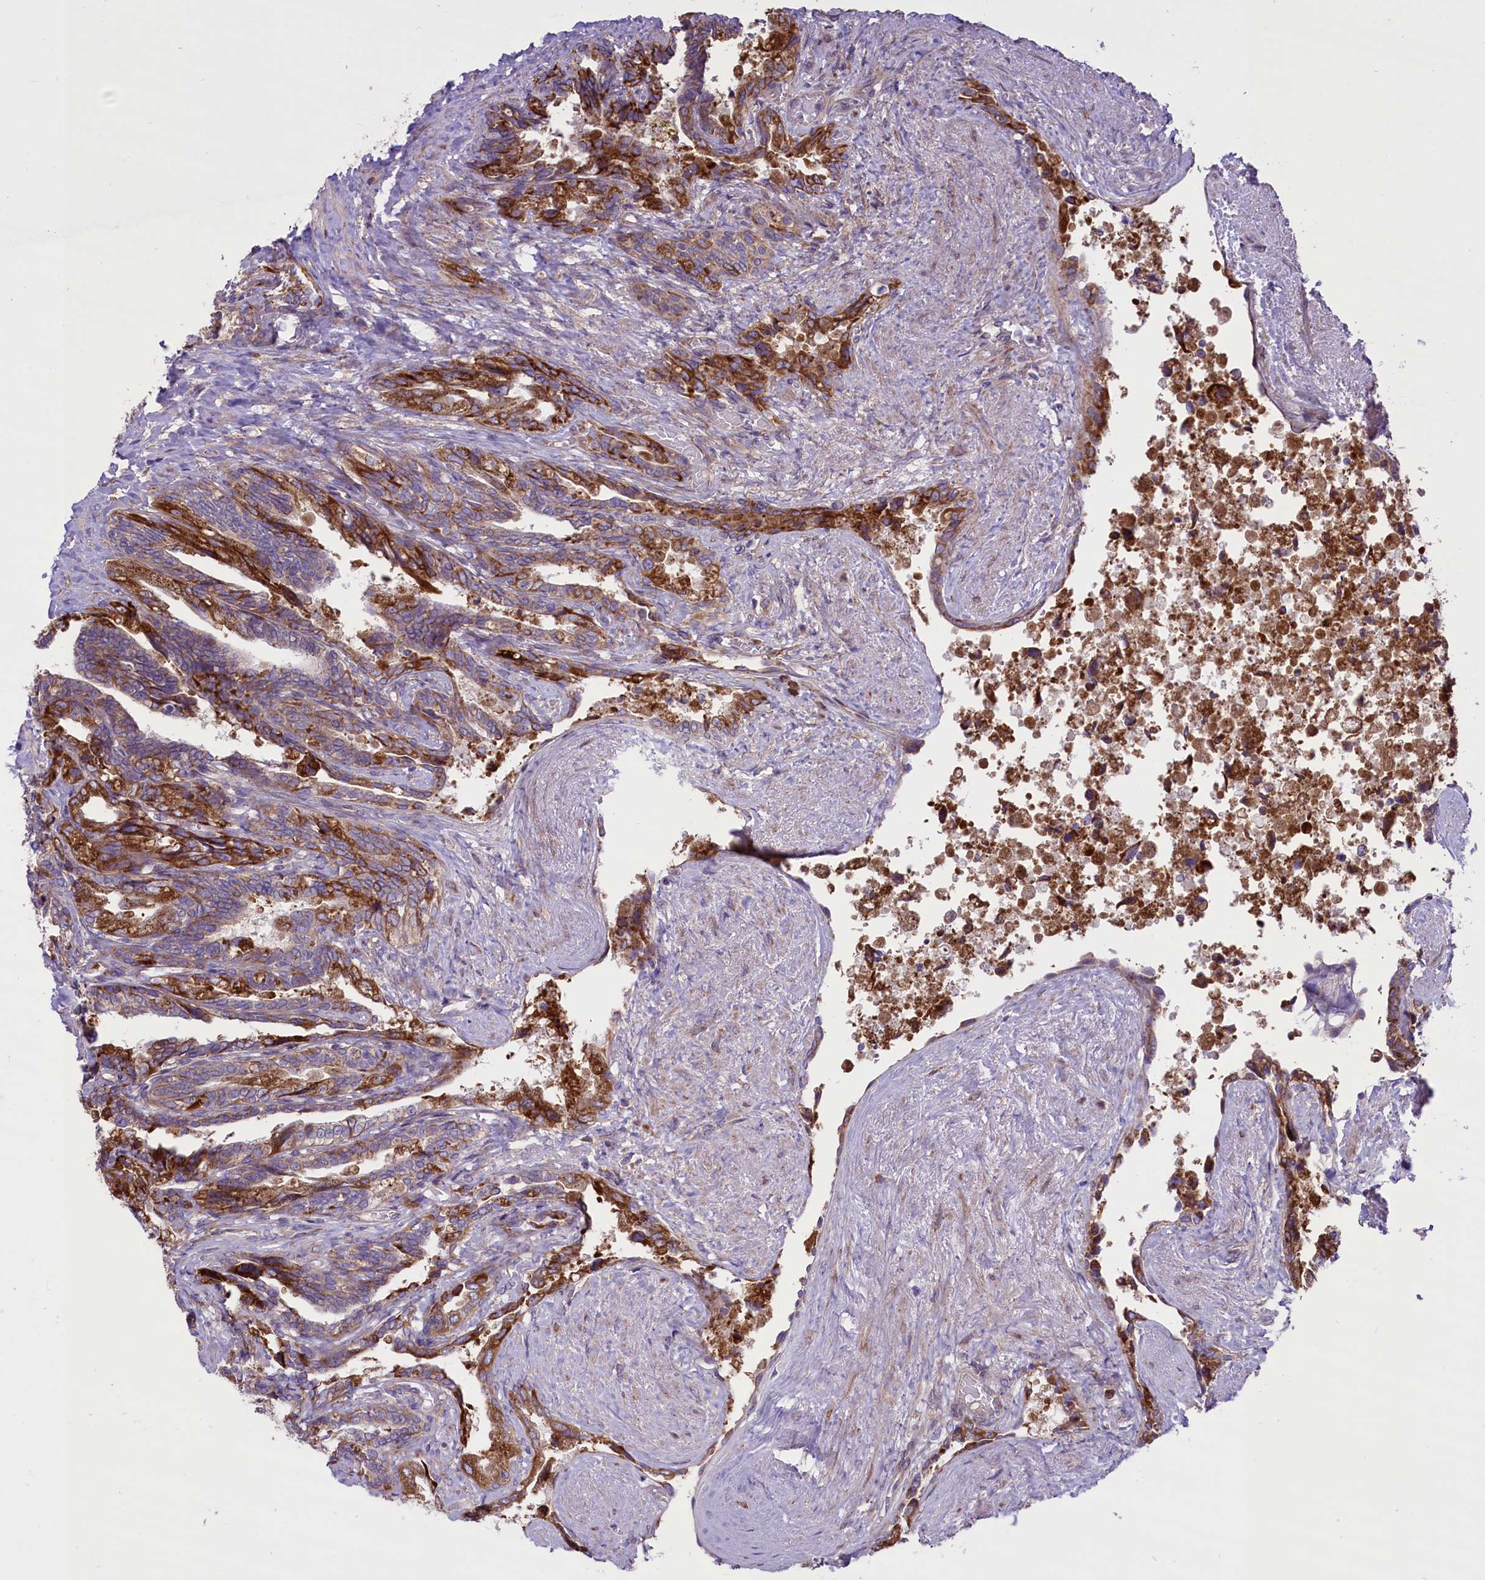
{"staining": {"intensity": "strong", "quantity": ">75%", "location": "cytoplasmic/membranous"}, "tissue": "seminal vesicle", "cell_type": "Glandular cells", "image_type": "normal", "snomed": [{"axis": "morphology", "description": "Normal tissue, NOS"}, {"axis": "topography", "description": "Seminal veicle"}, {"axis": "topography", "description": "Peripheral nerve tissue"}], "caption": "This photomicrograph exhibits normal seminal vesicle stained with immunohistochemistry to label a protein in brown. The cytoplasmic/membranous of glandular cells show strong positivity for the protein. Nuclei are counter-stained blue.", "gene": "PTPRU", "patient": {"sex": "male", "age": 60}}